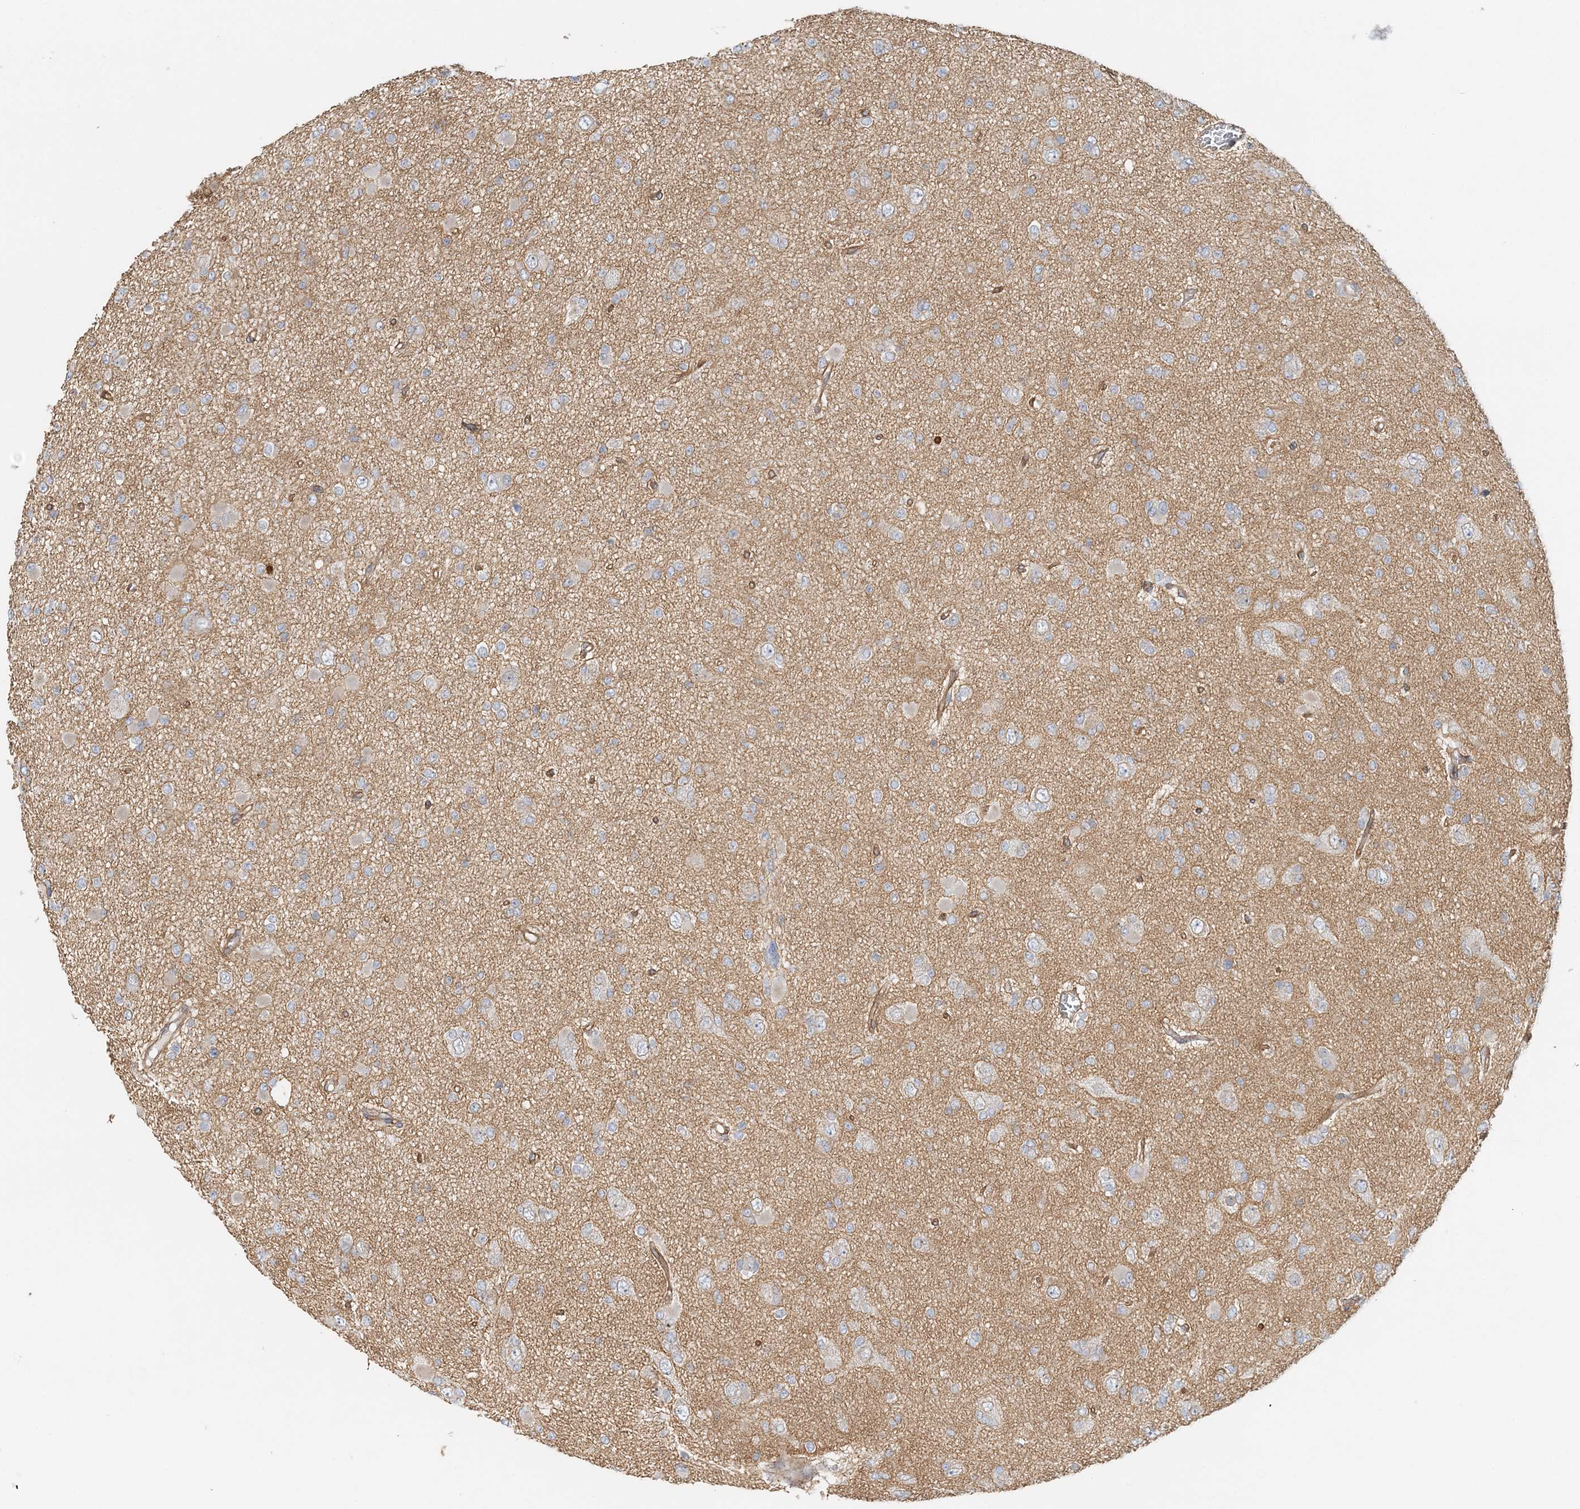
{"staining": {"intensity": "weak", "quantity": "25%-75%", "location": "cytoplasmic/membranous"}, "tissue": "glioma", "cell_type": "Tumor cells", "image_type": "cancer", "snomed": [{"axis": "morphology", "description": "Glioma, malignant, Low grade"}, {"axis": "topography", "description": "Brain"}], "caption": "DAB (3,3'-diaminobenzidine) immunohistochemical staining of human low-grade glioma (malignant) demonstrates weak cytoplasmic/membranous protein positivity in about 25%-75% of tumor cells.", "gene": "DNAH1", "patient": {"sex": "female", "age": 22}}